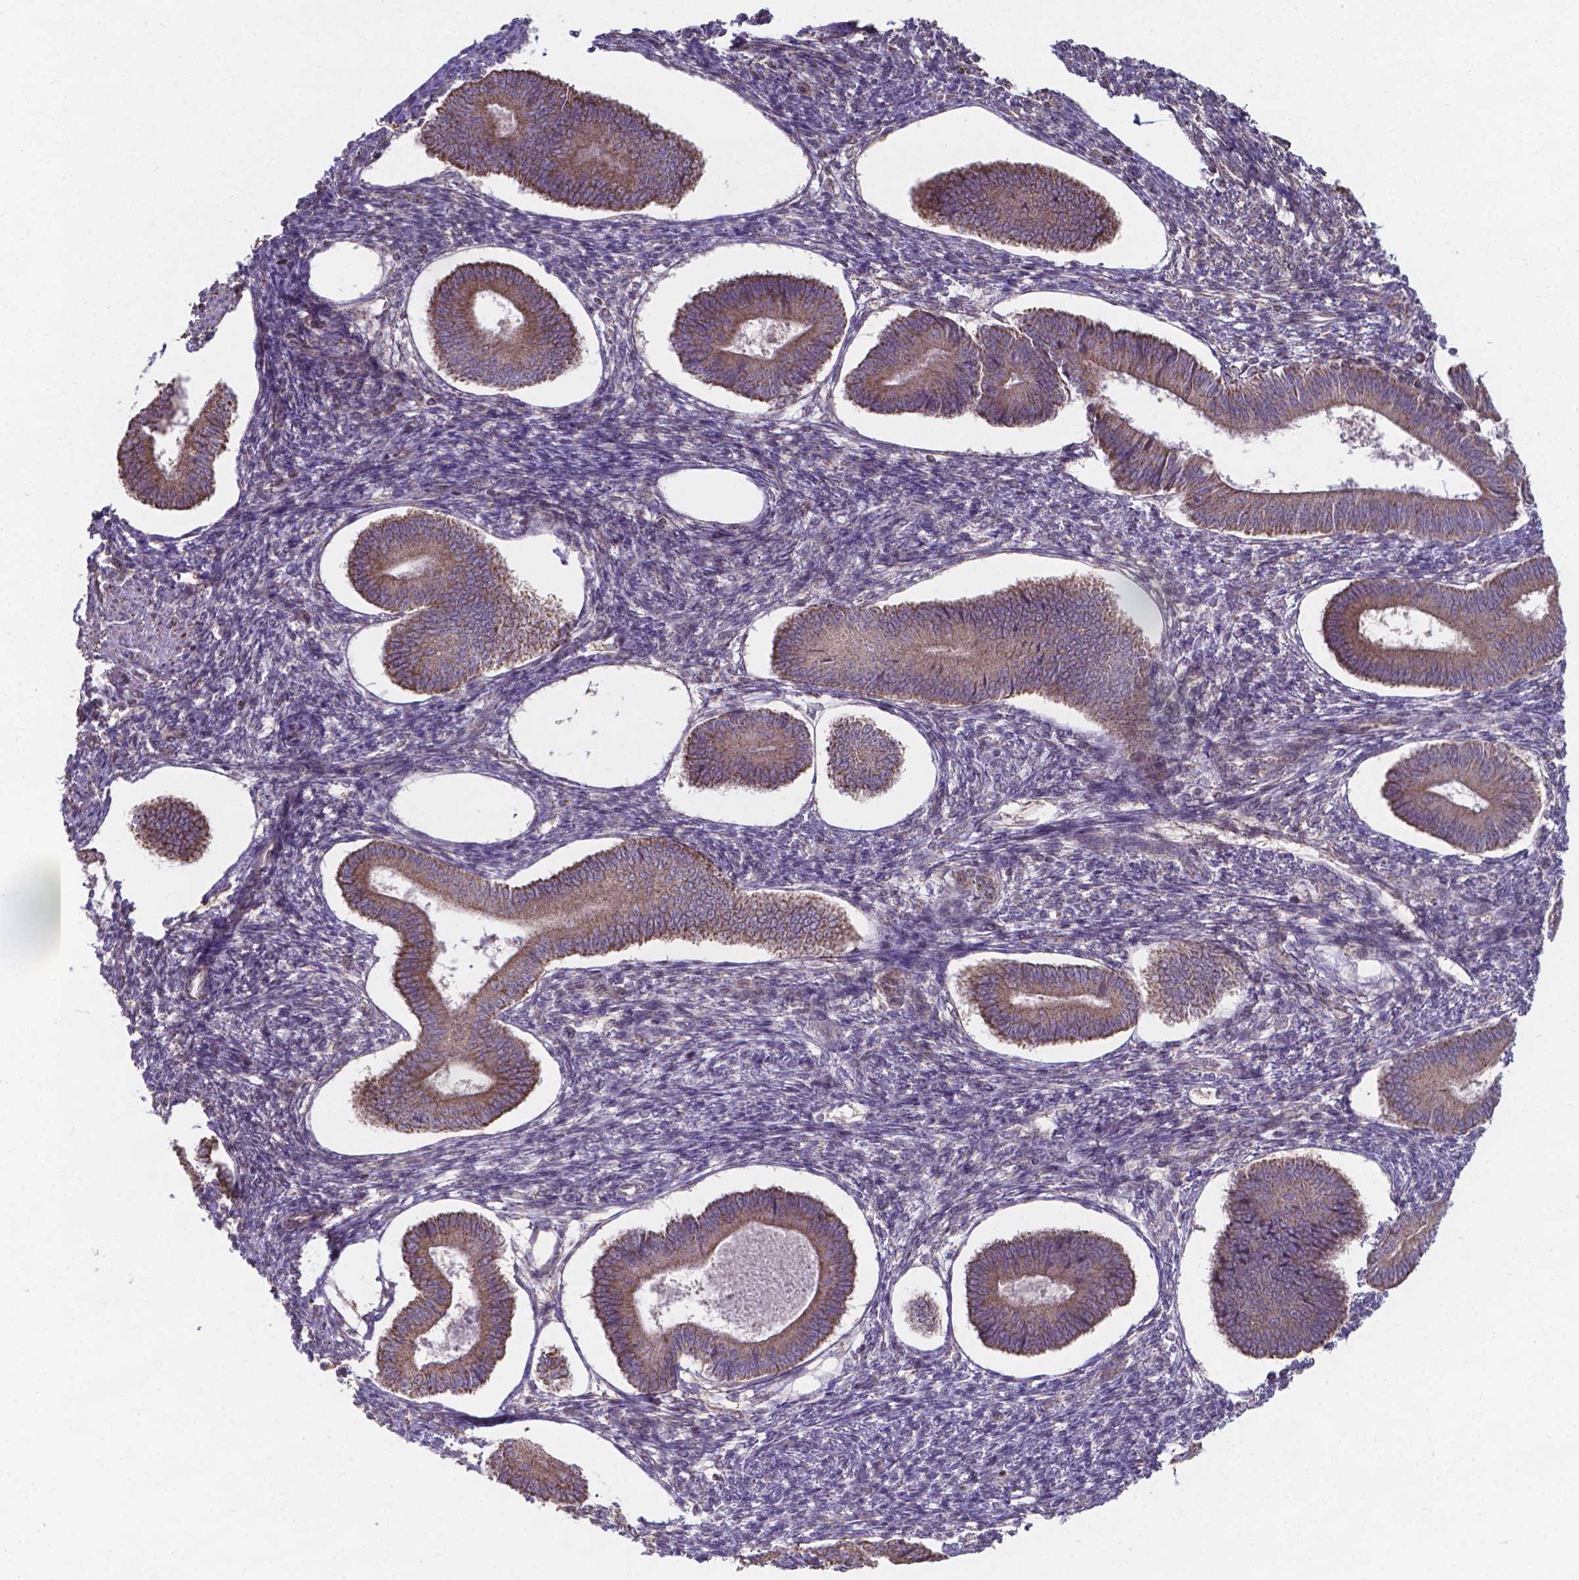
{"staining": {"intensity": "weak", "quantity": "<25%", "location": "cytoplasmic/membranous"}, "tissue": "endometrium", "cell_type": "Cells in endometrial stroma", "image_type": "normal", "snomed": [{"axis": "morphology", "description": "Normal tissue, NOS"}, {"axis": "topography", "description": "Endometrium"}], "caption": "Immunohistochemical staining of normal human endometrium reveals no significant expression in cells in endometrial stroma.", "gene": "FAM114A1", "patient": {"sex": "female", "age": 42}}